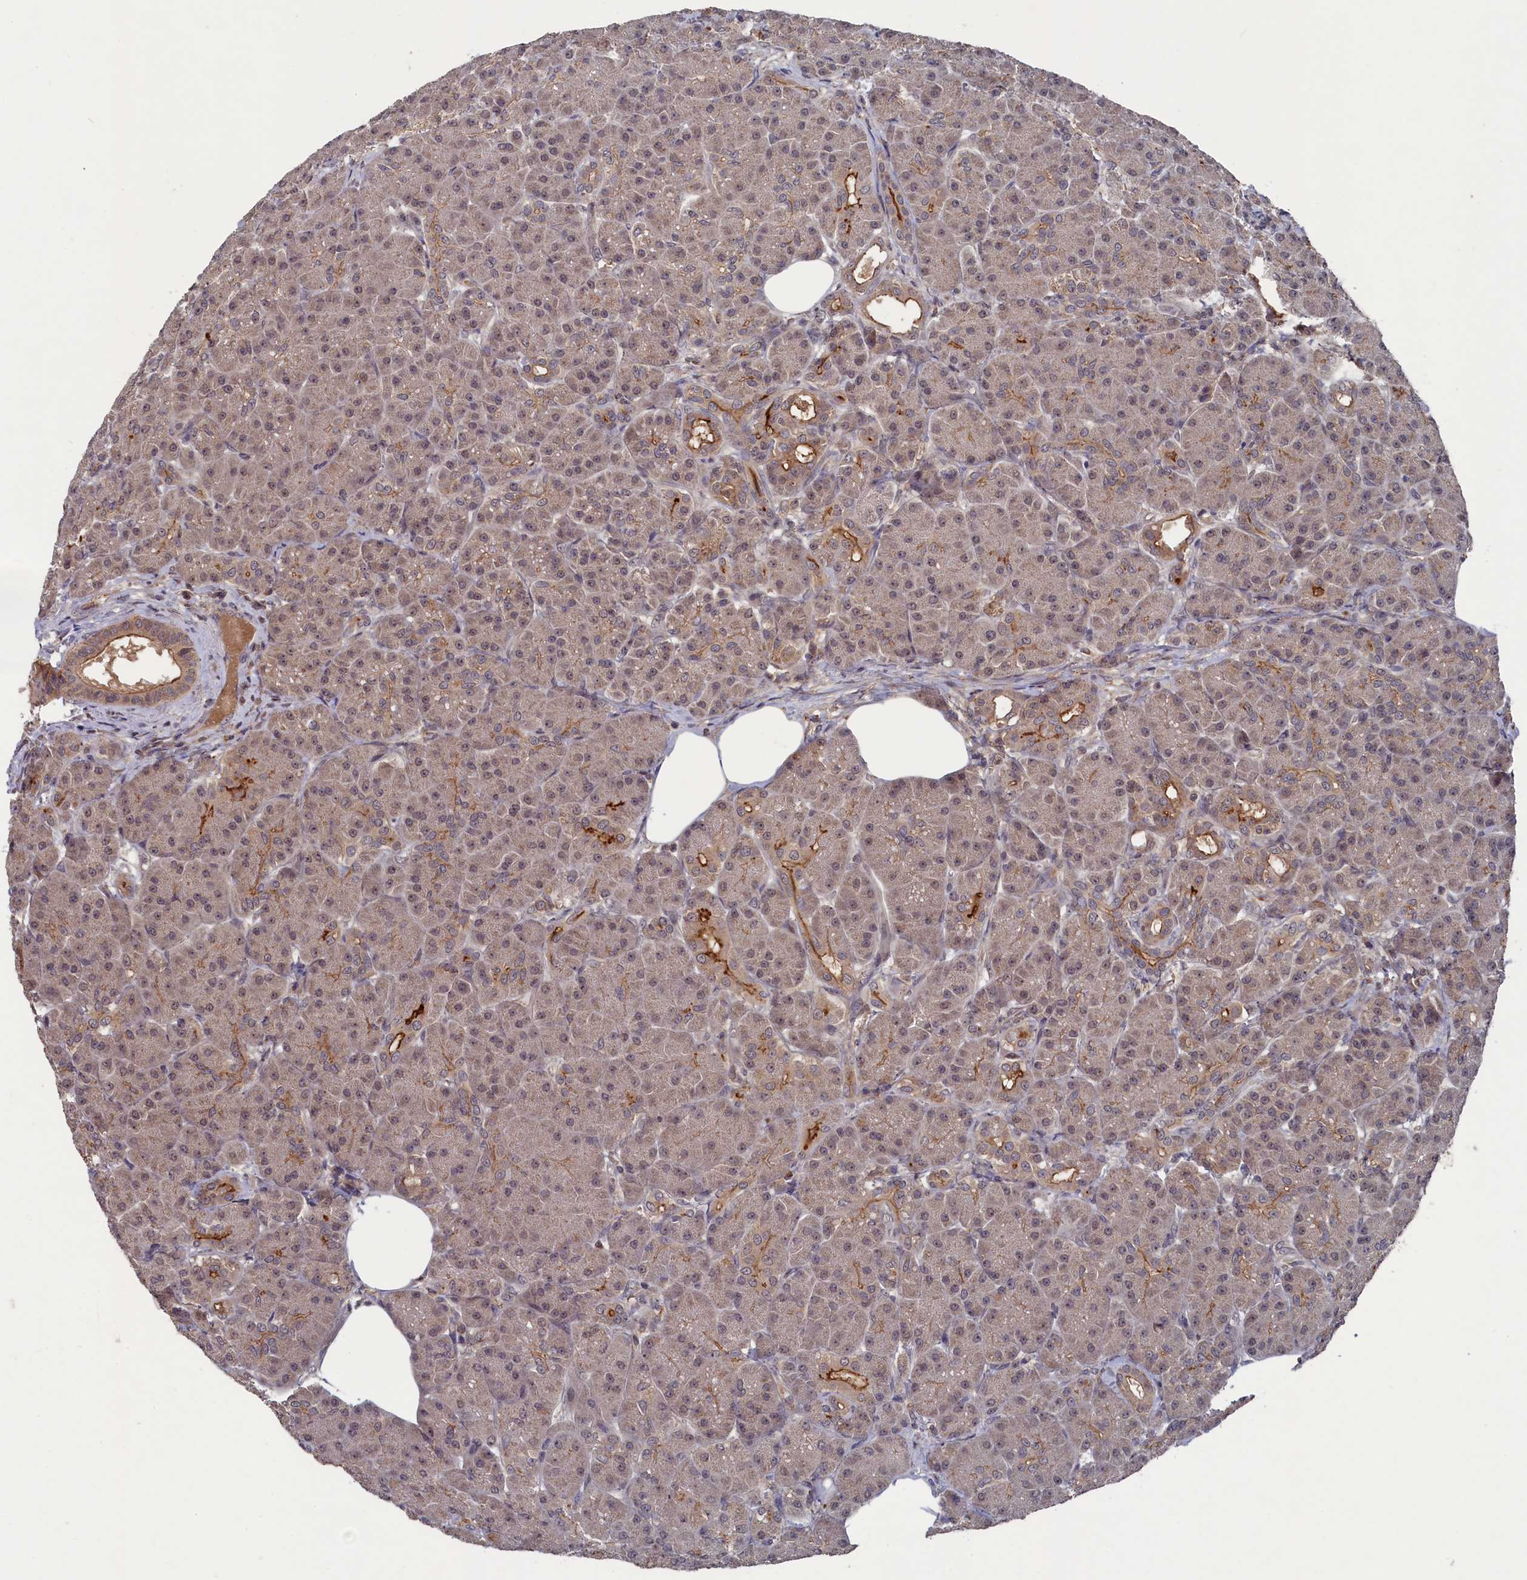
{"staining": {"intensity": "moderate", "quantity": "<25%", "location": "cytoplasmic/membranous"}, "tissue": "pancreas", "cell_type": "Exocrine glandular cells", "image_type": "normal", "snomed": [{"axis": "morphology", "description": "Normal tissue, NOS"}, {"axis": "topography", "description": "Pancreas"}], "caption": "IHC of benign human pancreas exhibits low levels of moderate cytoplasmic/membranous positivity in about <25% of exocrine glandular cells. (Stains: DAB in brown, nuclei in blue, Microscopy: brightfield microscopy at high magnification).", "gene": "TMC5", "patient": {"sex": "male", "age": 63}}